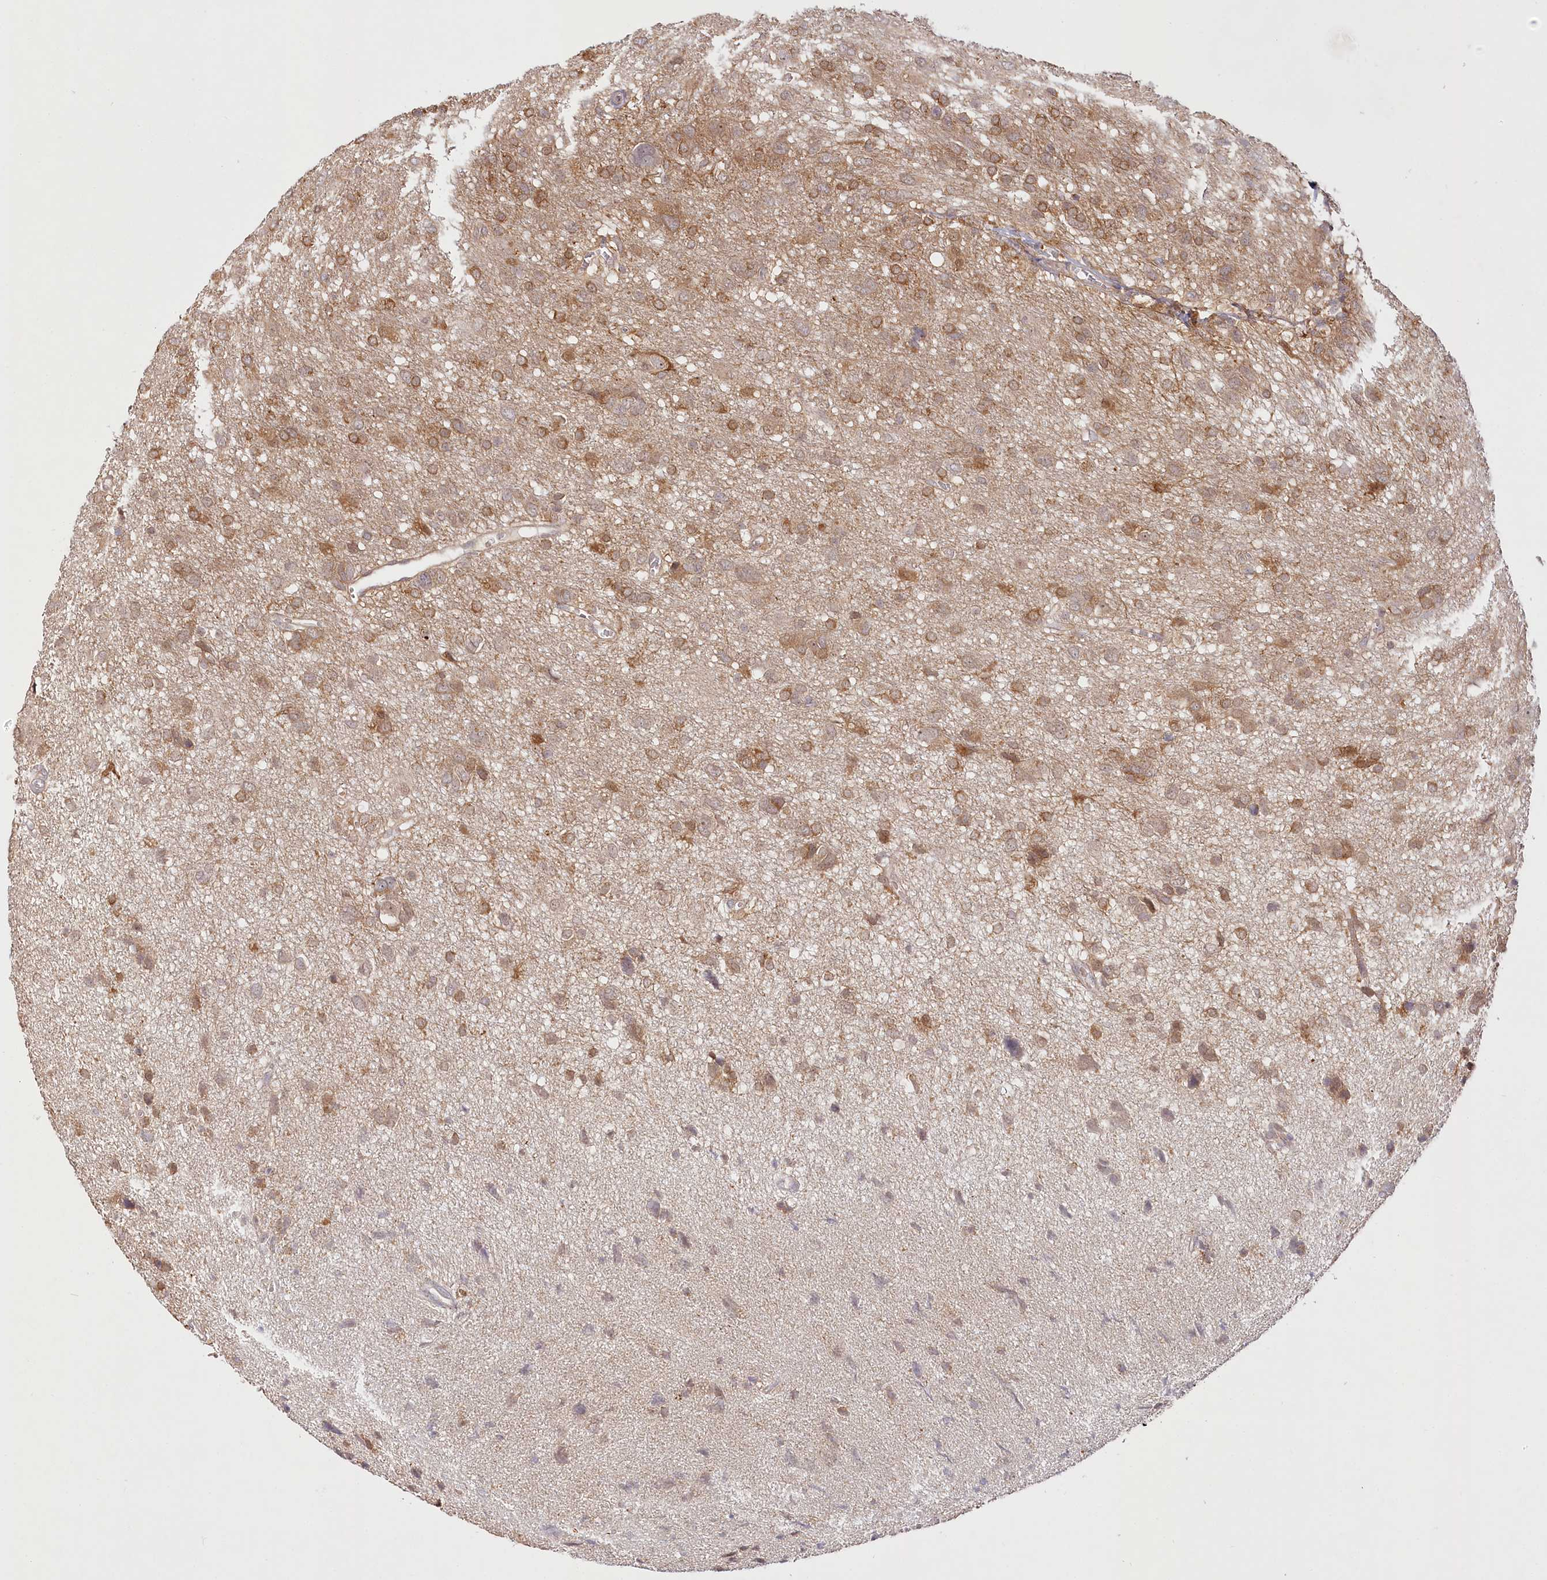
{"staining": {"intensity": "moderate", "quantity": ">75%", "location": "cytoplasmic/membranous"}, "tissue": "glioma", "cell_type": "Tumor cells", "image_type": "cancer", "snomed": [{"axis": "morphology", "description": "Glioma, malignant, High grade"}, {"axis": "topography", "description": "Brain"}], "caption": "An immunohistochemistry photomicrograph of neoplastic tissue is shown. Protein staining in brown shows moderate cytoplasmic/membranous positivity in glioma within tumor cells.", "gene": "INPP4B", "patient": {"sex": "female", "age": 59}}